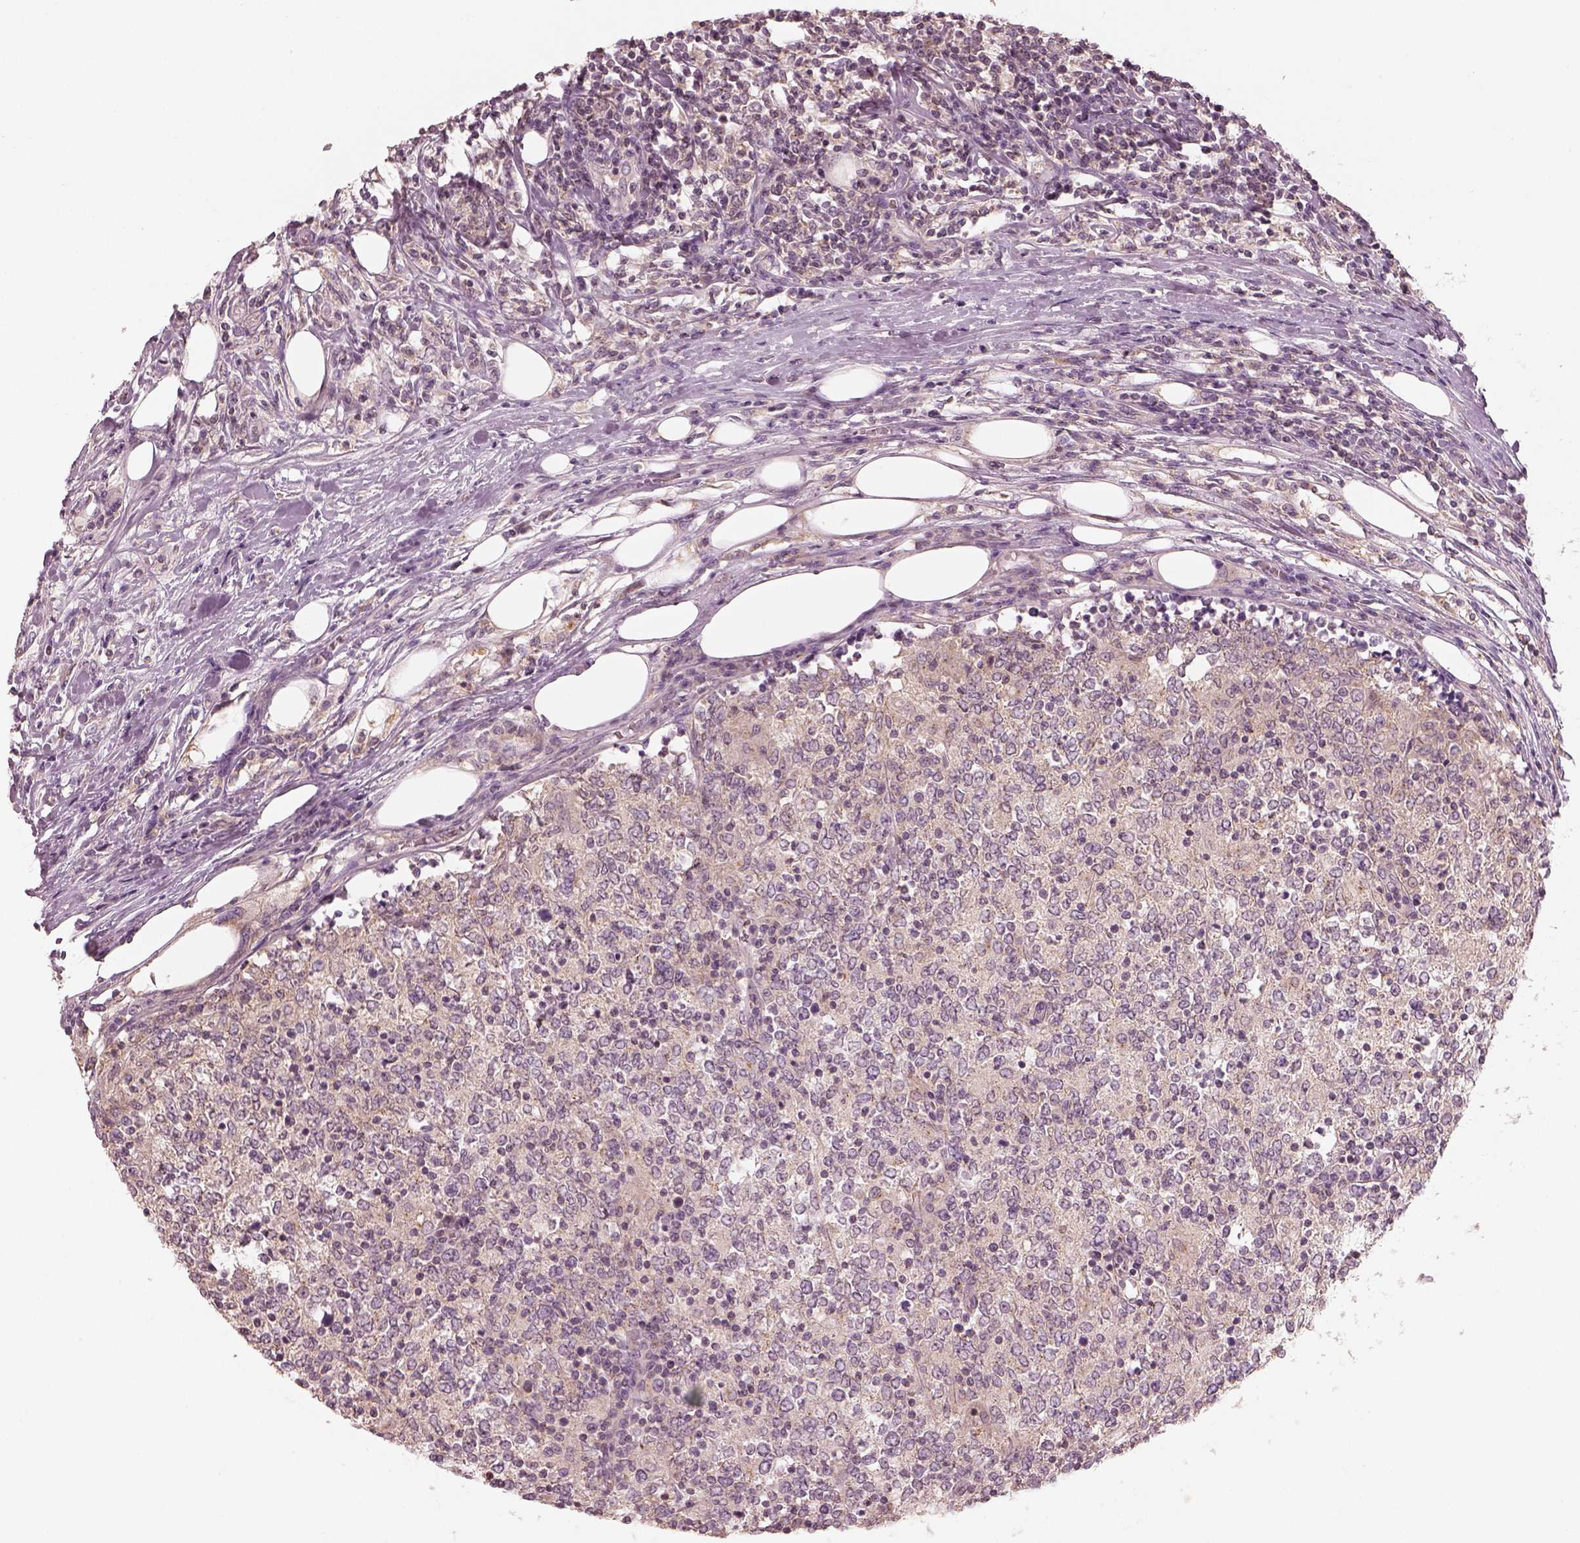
{"staining": {"intensity": "negative", "quantity": "none", "location": "none"}, "tissue": "lymphoma", "cell_type": "Tumor cells", "image_type": "cancer", "snomed": [{"axis": "morphology", "description": "Malignant lymphoma, non-Hodgkin's type, High grade"}, {"axis": "topography", "description": "Lymph node"}], "caption": "Immunohistochemistry (IHC) of lymphoma demonstrates no staining in tumor cells.", "gene": "PRKACG", "patient": {"sex": "female", "age": 84}}